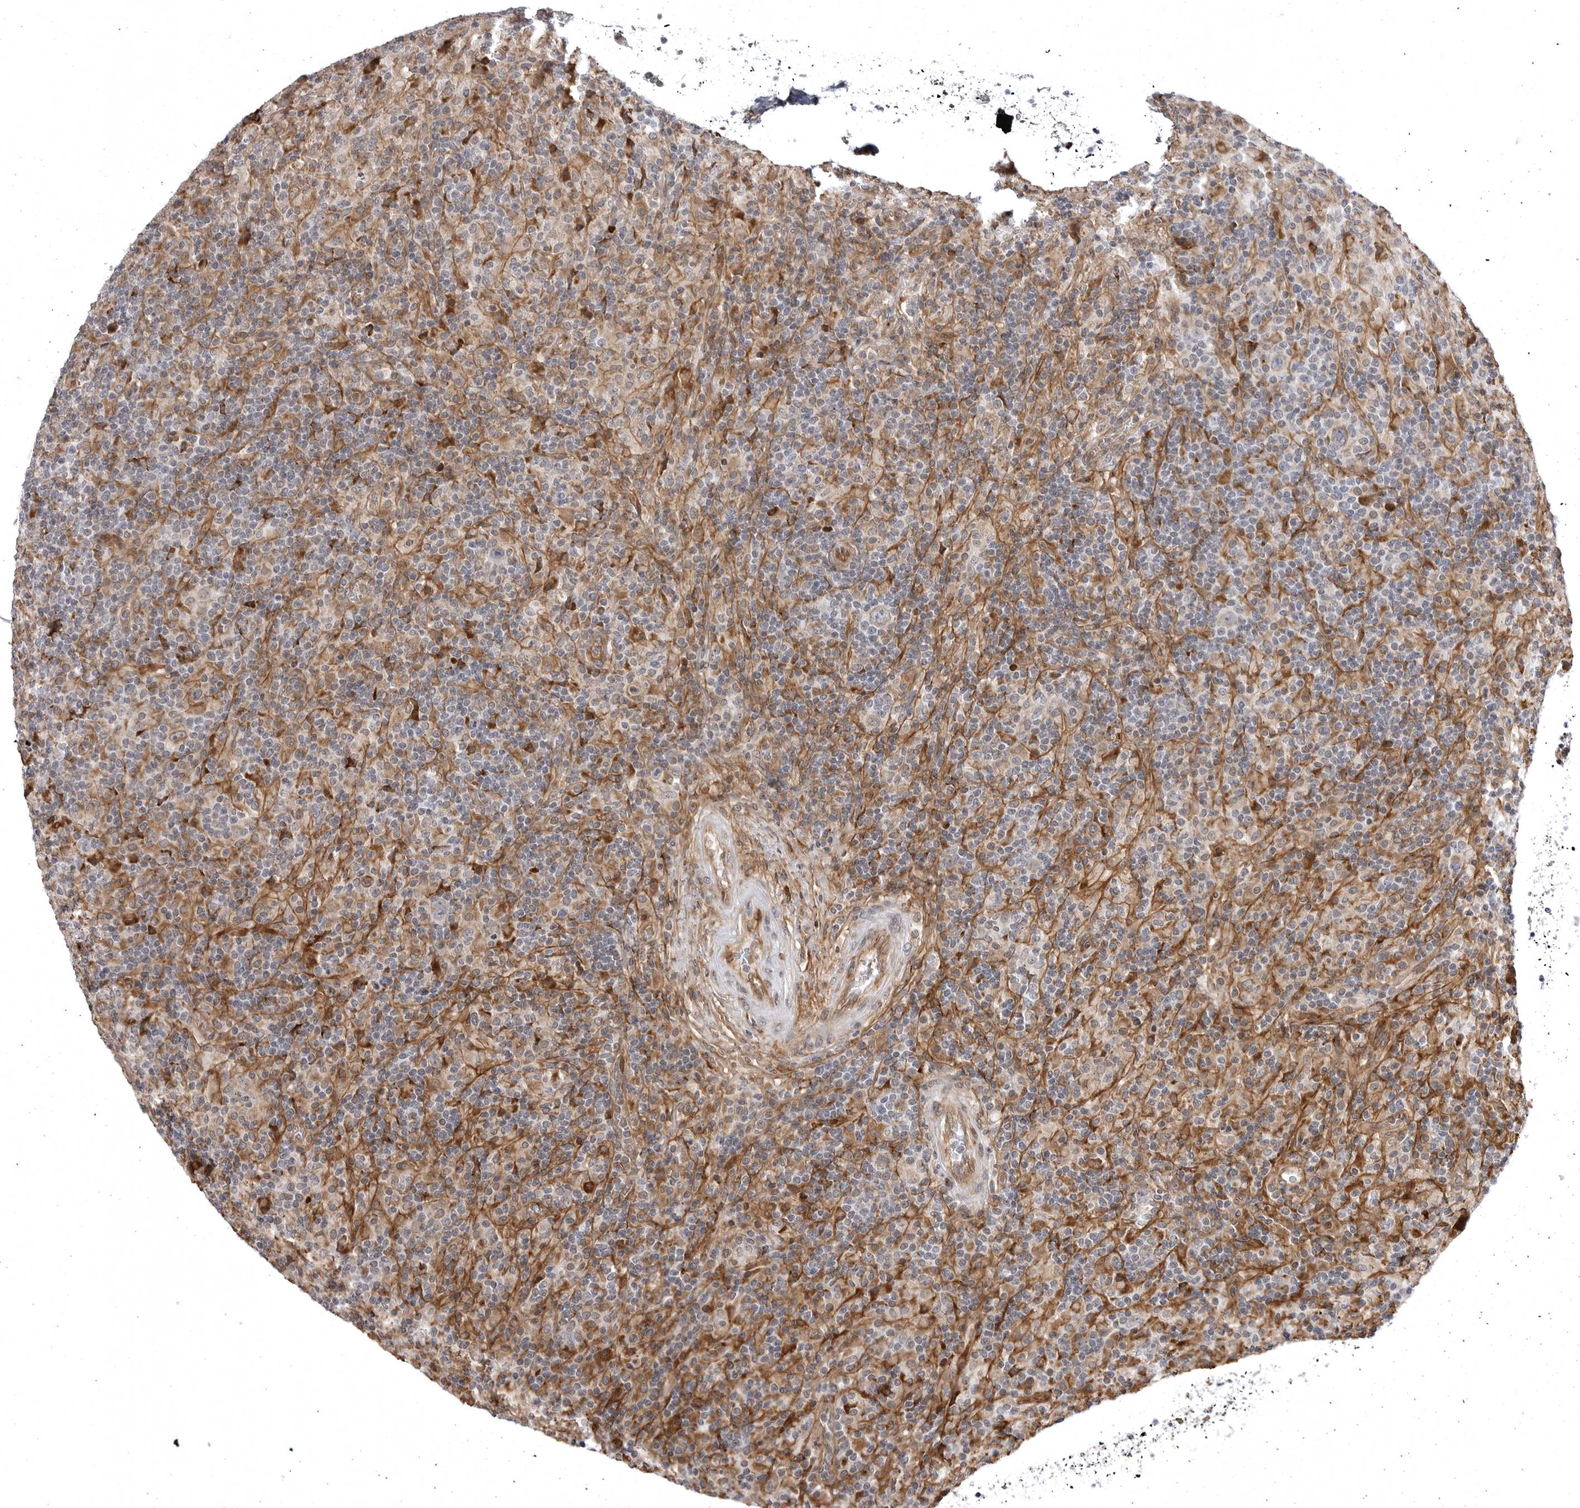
{"staining": {"intensity": "moderate", "quantity": "<25%", "location": "cytoplasmic/membranous"}, "tissue": "lymphoma", "cell_type": "Tumor cells", "image_type": "cancer", "snomed": [{"axis": "morphology", "description": "Hodgkin's disease, NOS"}, {"axis": "topography", "description": "Lymph node"}], "caption": "High-magnification brightfield microscopy of Hodgkin's disease stained with DAB (brown) and counterstained with hematoxylin (blue). tumor cells exhibit moderate cytoplasmic/membranous staining is appreciated in about<25% of cells.", "gene": "ARL5A", "patient": {"sex": "male", "age": 70}}